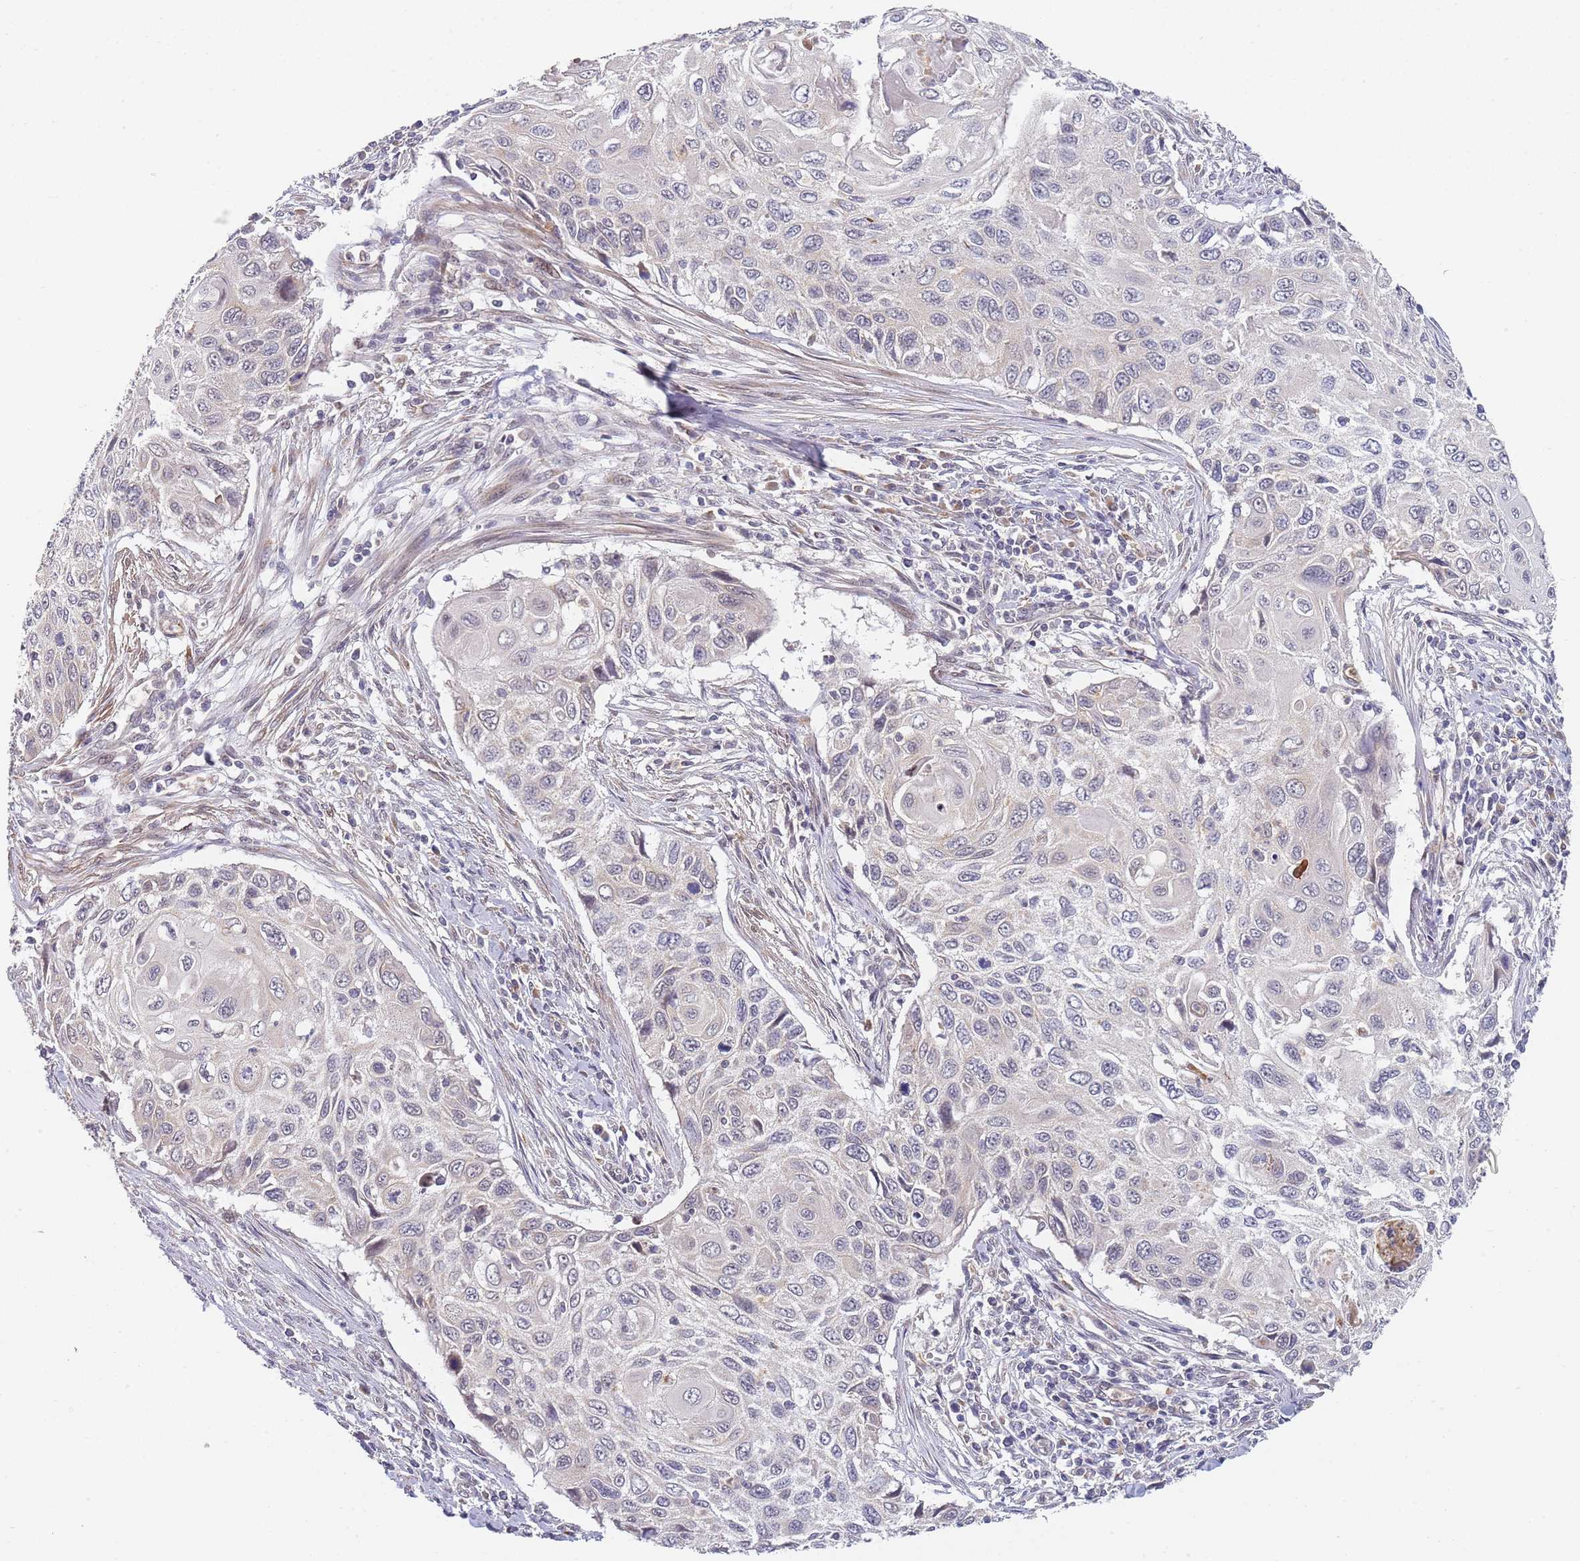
{"staining": {"intensity": "negative", "quantity": "none", "location": "none"}, "tissue": "cervical cancer", "cell_type": "Tumor cells", "image_type": "cancer", "snomed": [{"axis": "morphology", "description": "Squamous cell carcinoma, NOS"}, {"axis": "topography", "description": "Cervix"}], "caption": "A photomicrograph of squamous cell carcinoma (cervical) stained for a protein demonstrates no brown staining in tumor cells.", "gene": "B4GALT4", "patient": {"sex": "female", "age": 70}}